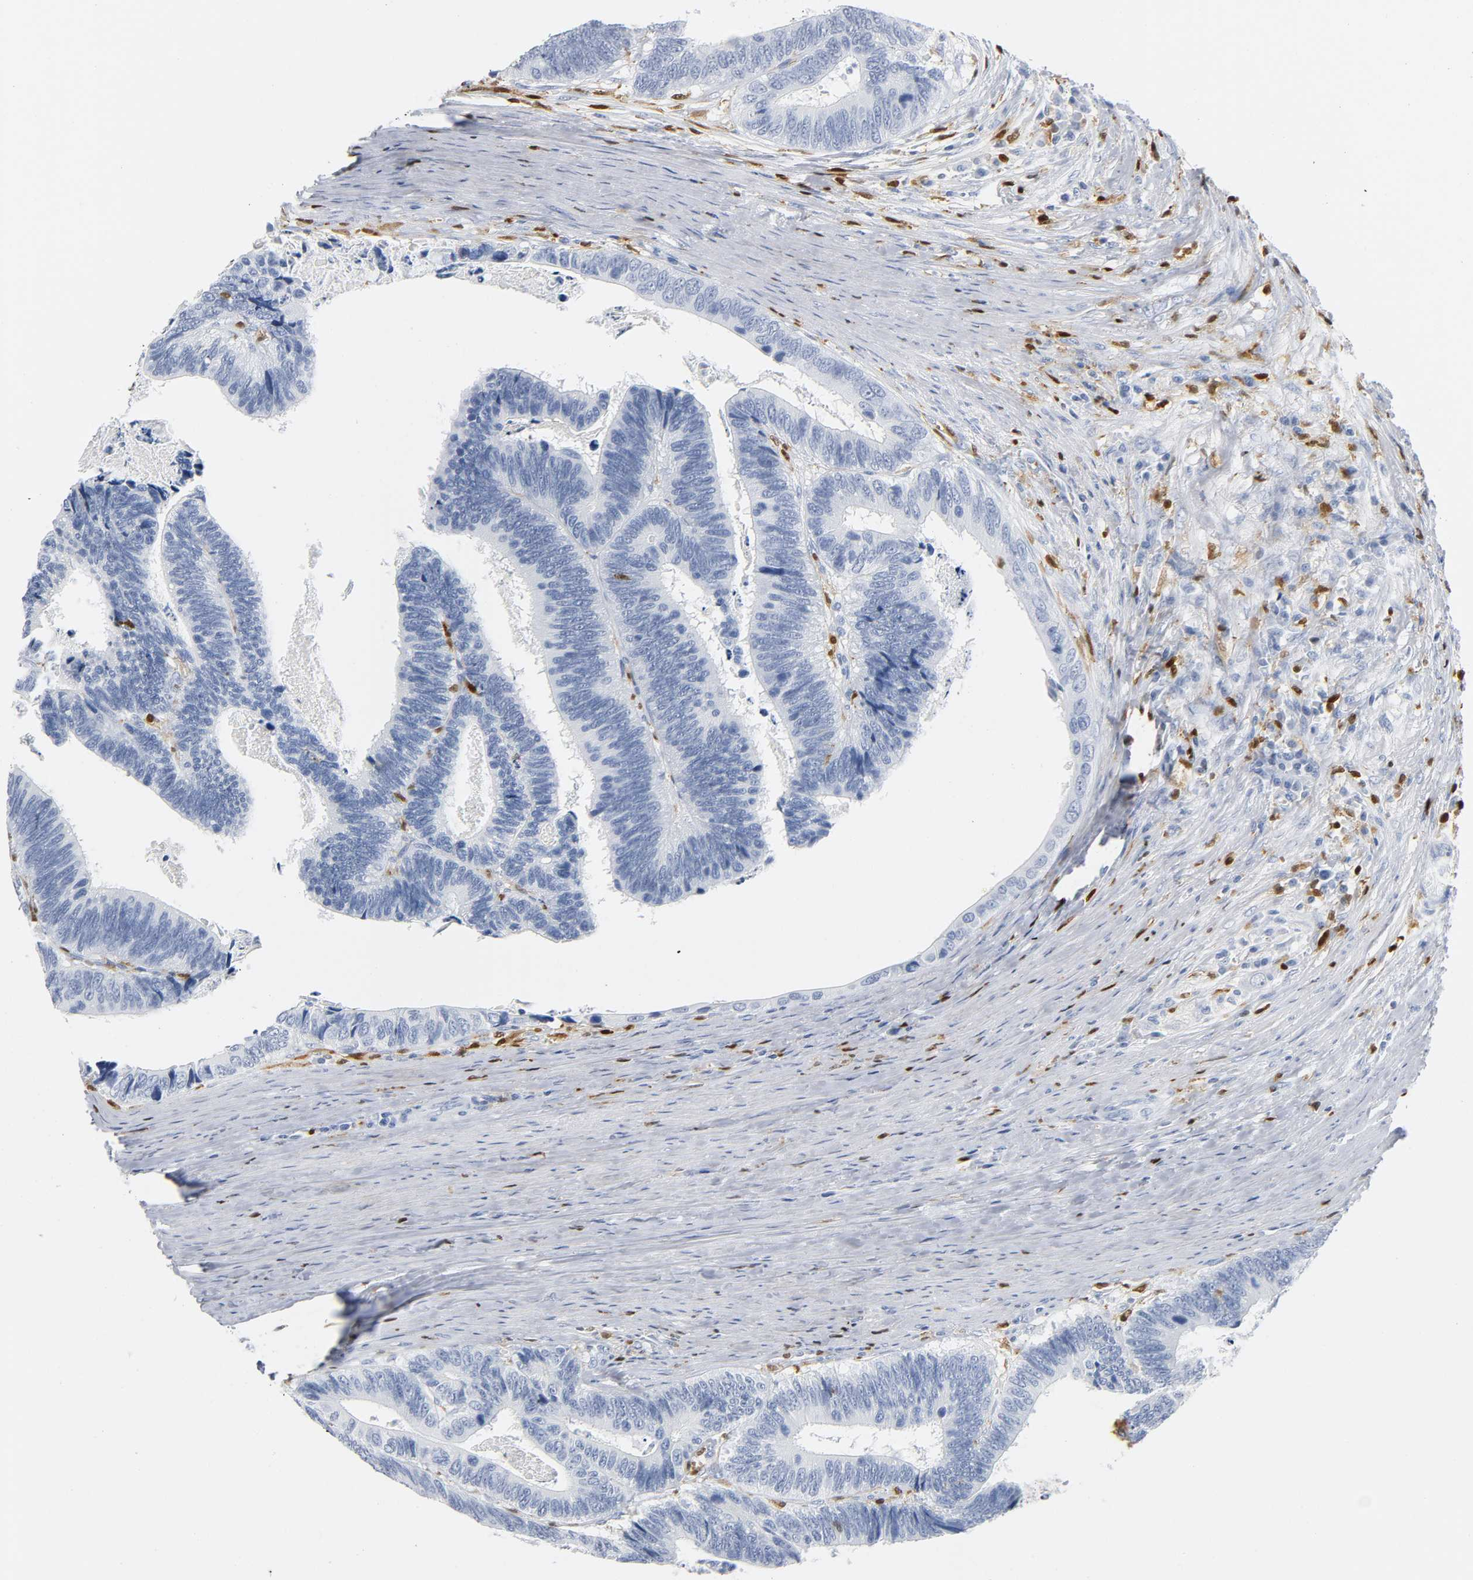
{"staining": {"intensity": "negative", "quantity": "none", "location": "none"}, "tissue": "colorectal cancer", "cell_type": "Tumor cells", "image_type": "cancer", "snomed": [{"axis": "morphology", "description": "Adenocarcinoma, NOS"}, {"axis": "topography", "description": "Colon"}], "caption": "This is an IHC micrograph of human colorectal cancer (adenocarcinoma). There is no expression in tumor cells.", "gene": "DOK2", "patient": {"sex": "male", "age": 72}}